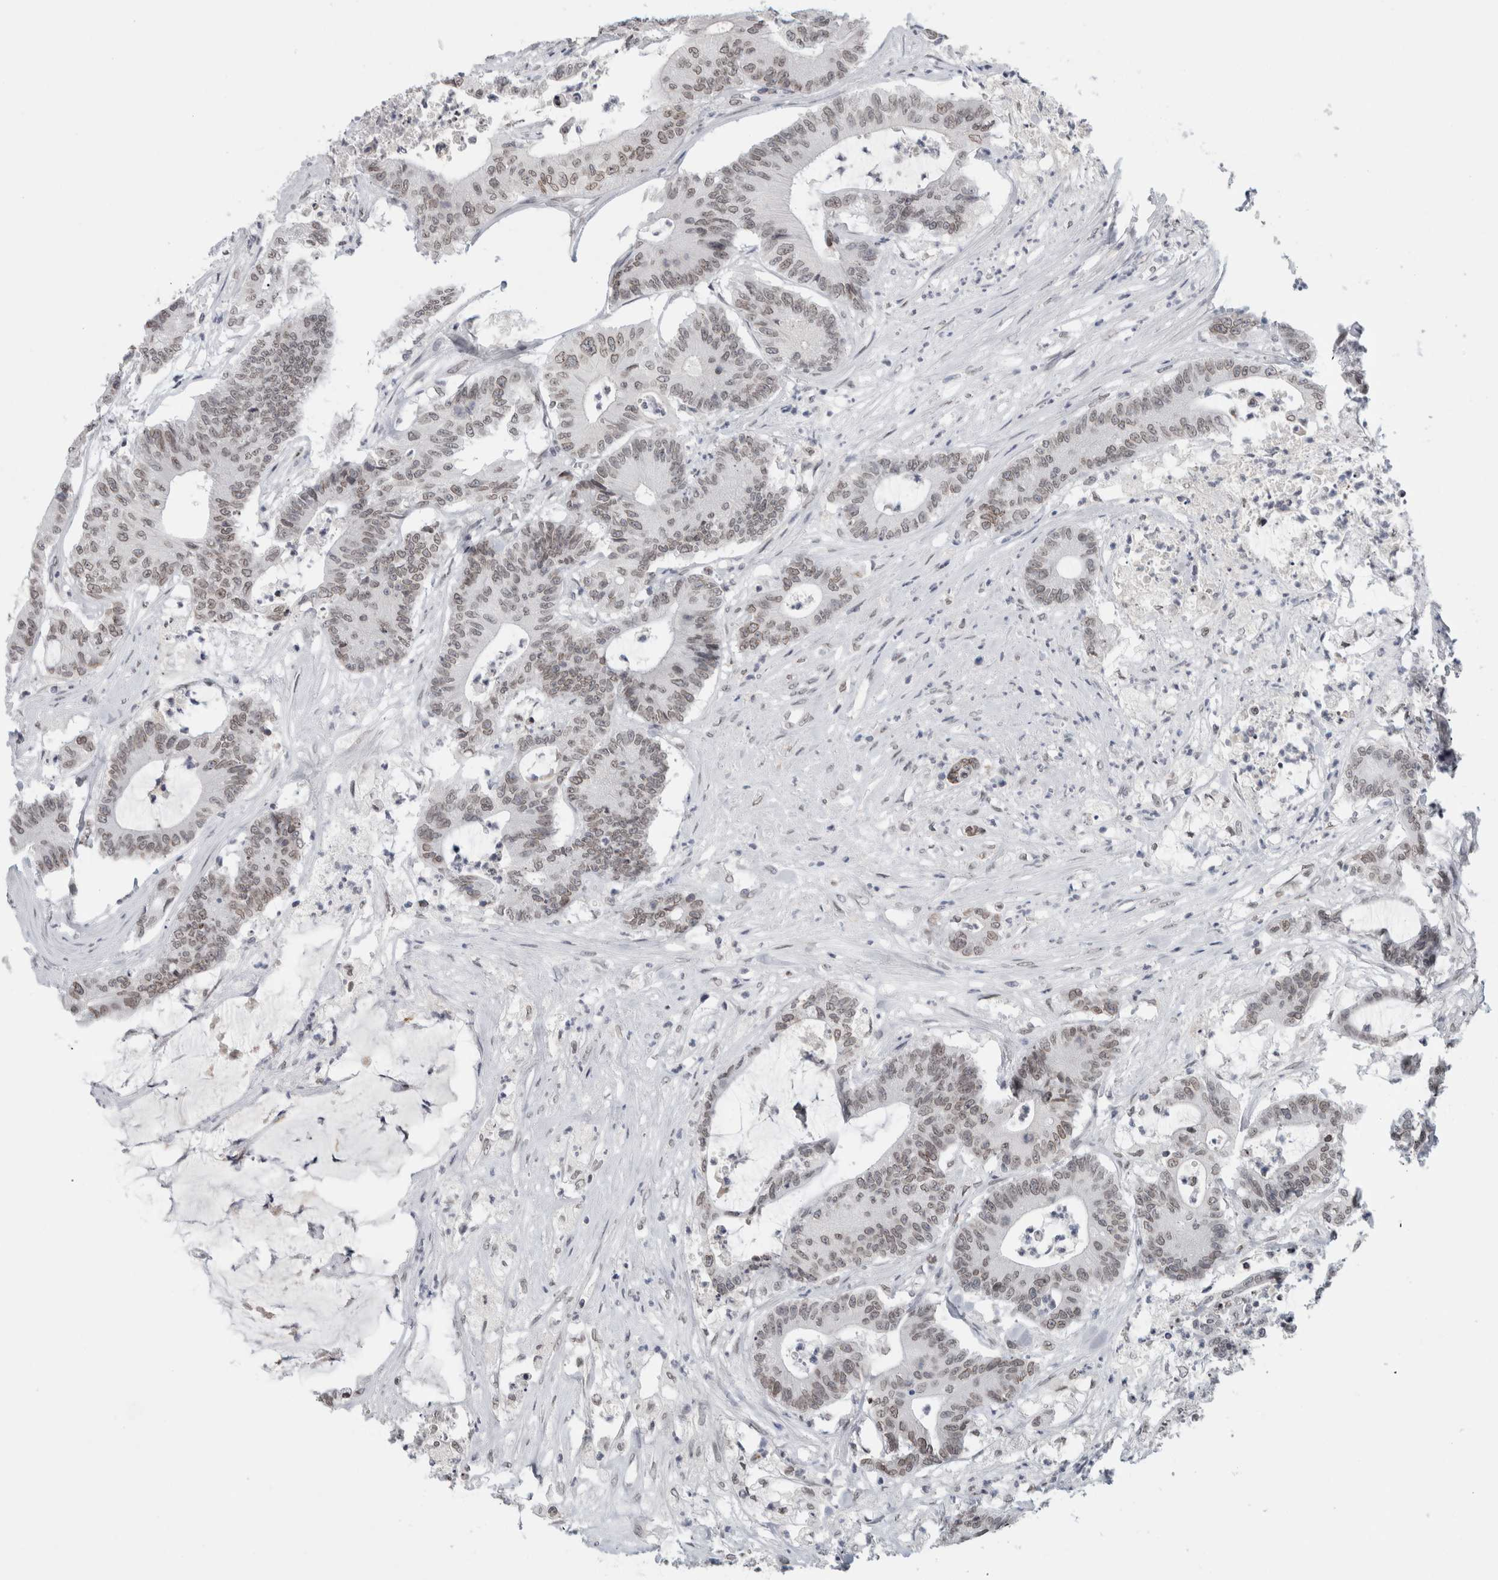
{"staining": {"intensity": "weak", "quantity": ">75%", "location": "cytoplasmic/membranous,nuclear"}, "tissue": "colorectal cancer", "cell_type": "Tumor cells", "image_type": "cancer", "snomed": [{"axis": "morphology", "description": "Adenocarcinoma, NOS"}, {"axis": "topography", "description": "Colon"}], "caption": "Weak cytoplasmic/membranous and nuclear protein staining is appreciated in about >75% of tumor cells in colorectal cancer.", "gene": "ZNF770", "patient": {"sex": "female", "age": 84}}